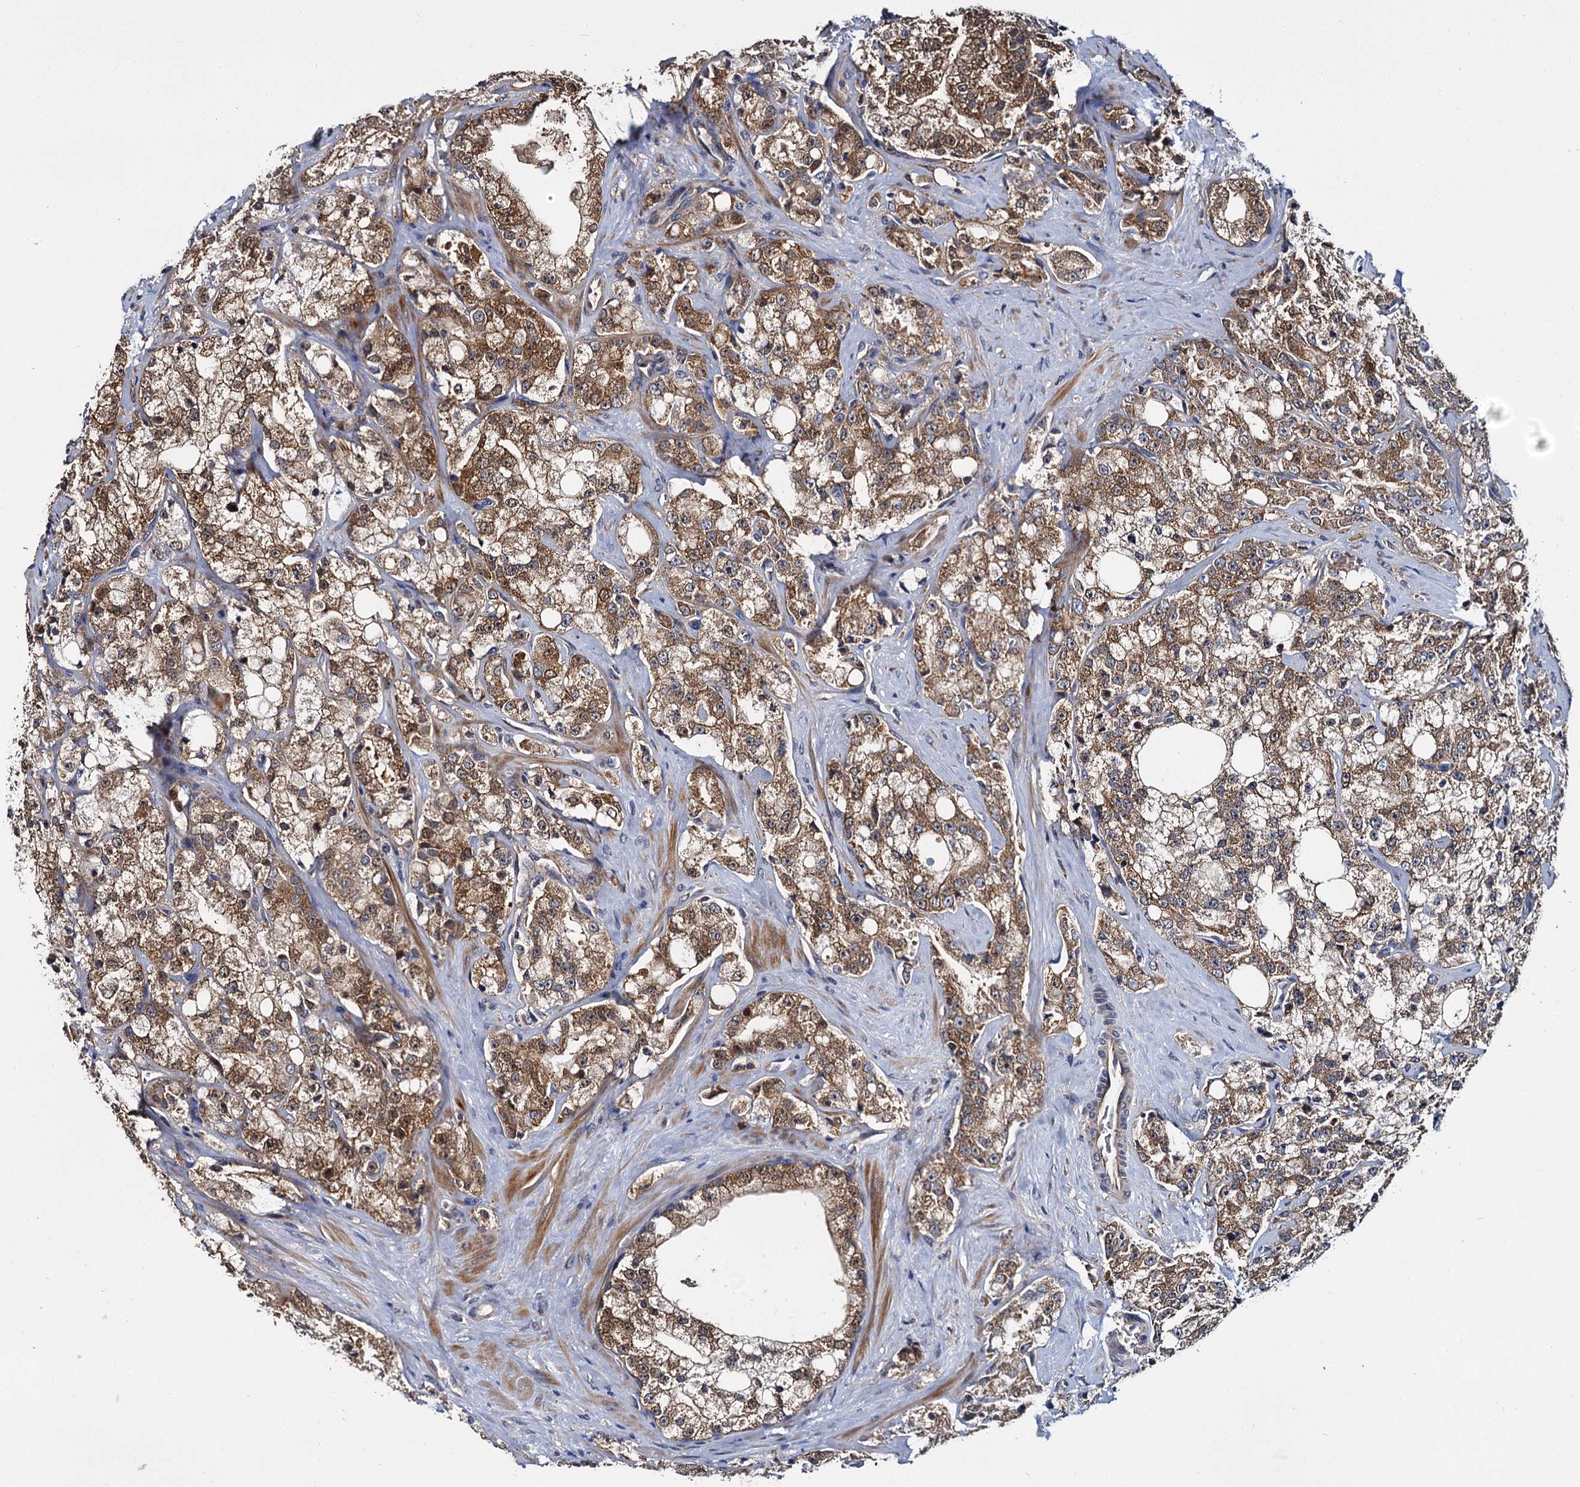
{"staining": {"intensity": "moderate", "quantity": ">75%", "location": "cytoplasmic/membranous"}, "tissue": "prostate cancer", "cell_type": "Tumor cells", "image_type": "cancer", "snomed": [{"axis": "morphology", "description": "Adenocarcinoma, High grade"}, {"axis": "topography", "description": "Prostate"}], "caption": "Human prostate cancer (adenocarcinoma (high-grade)) stained with a protein marker displays moderate staining in tumor cells.", "gene": "CEP192", "patient": {"sex": "male", "age": 64}}